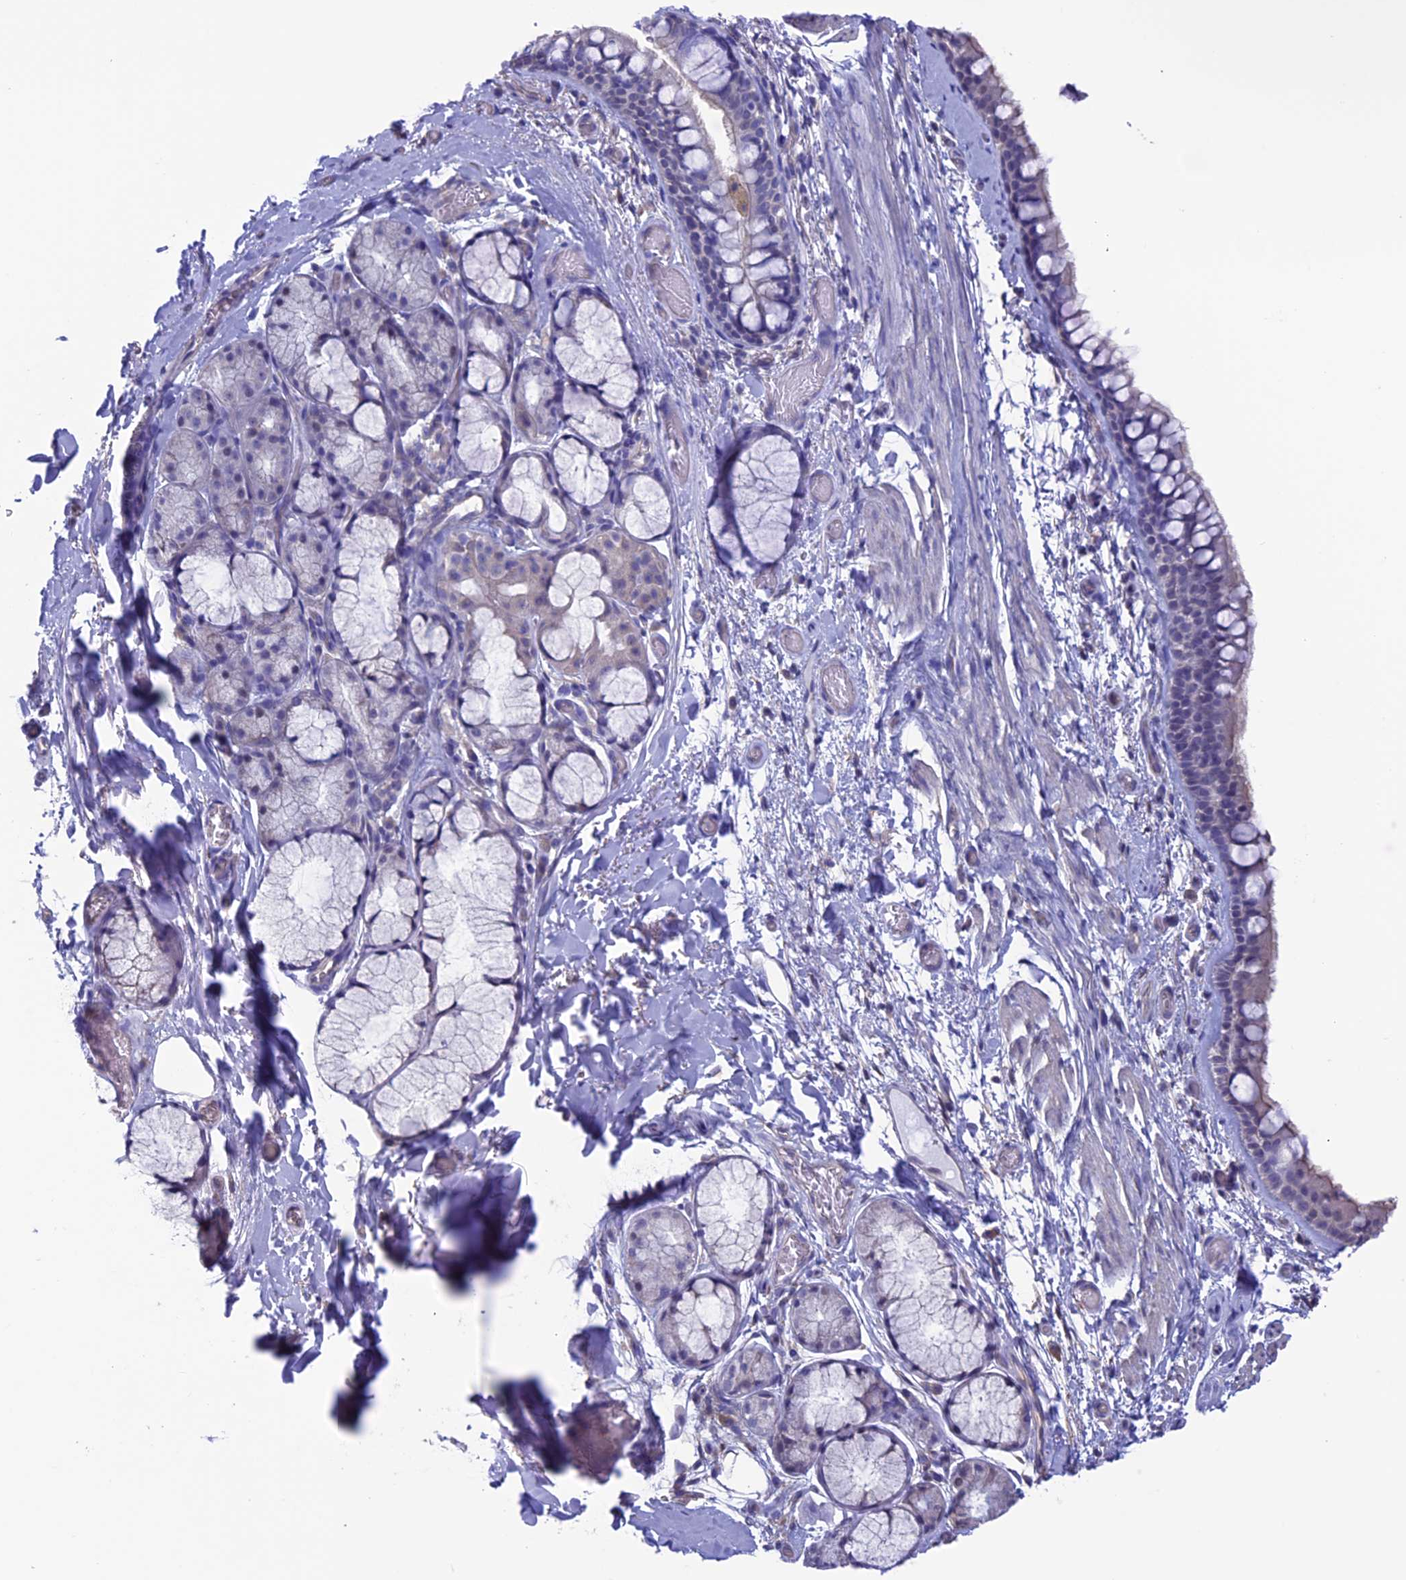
{"staining": {"intensity": "negative", "quantity": "none", "location": "none"}, "tissue": "bronchus", "cell_type": "Respiratory epithelial cells", "image_type": "normal", "snomed": [{"axis": "morphology", "description": "Normal tissue, NOS"}, {"axis": "topography", "description": "Bronchus"}], "caption": "The immunohistochemistry photomicrograph has no significant expression in respiratory epithelial cells of bronchus. (Immunohistochemistry (ihc), brightfield microscopy, high magnification).", "gene": "SLC1A6", "patient": {"sex": "male", "age": 65}}